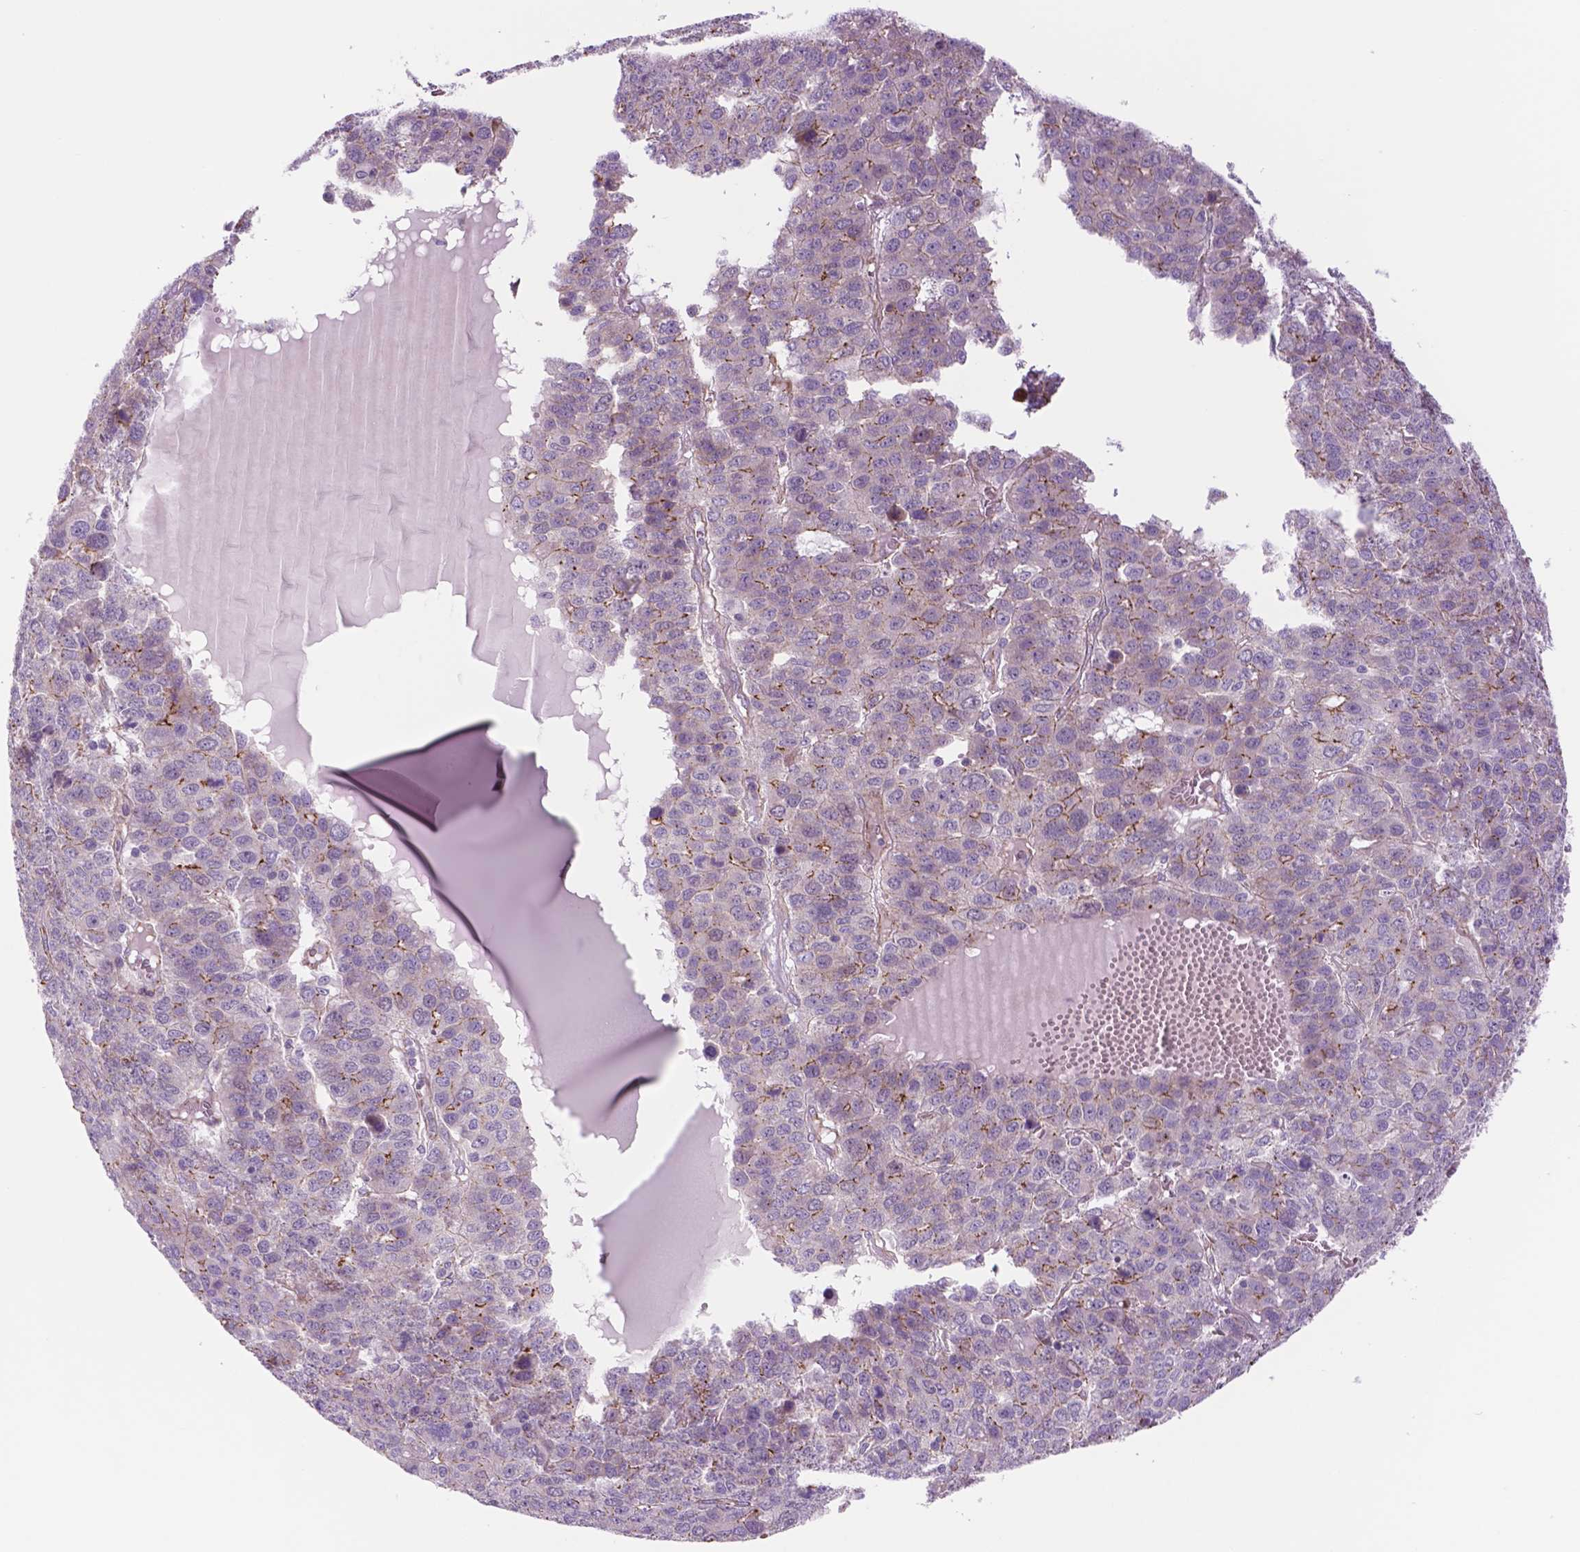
{"staining": {"intensity": "moderate", "quantity": "<25%", "location": "cytoplasmic/membranous"}, "tissue": "liver cancer", "cell_type": "Tumor cells", "image_type": "cancer", "snomed": [{"axis": "morphology", "description": "Carcinoma, Hepatocellular, NOS"}, {"axis": "topography", "description": "Liver"}], "caption": "Liver cancer tissue demonstrates moderate cytoplasmic/membranous positivity in approximately <25% of tumor cells", "gene": "RND3", "patient": {"sex": "male", "age": 69}}